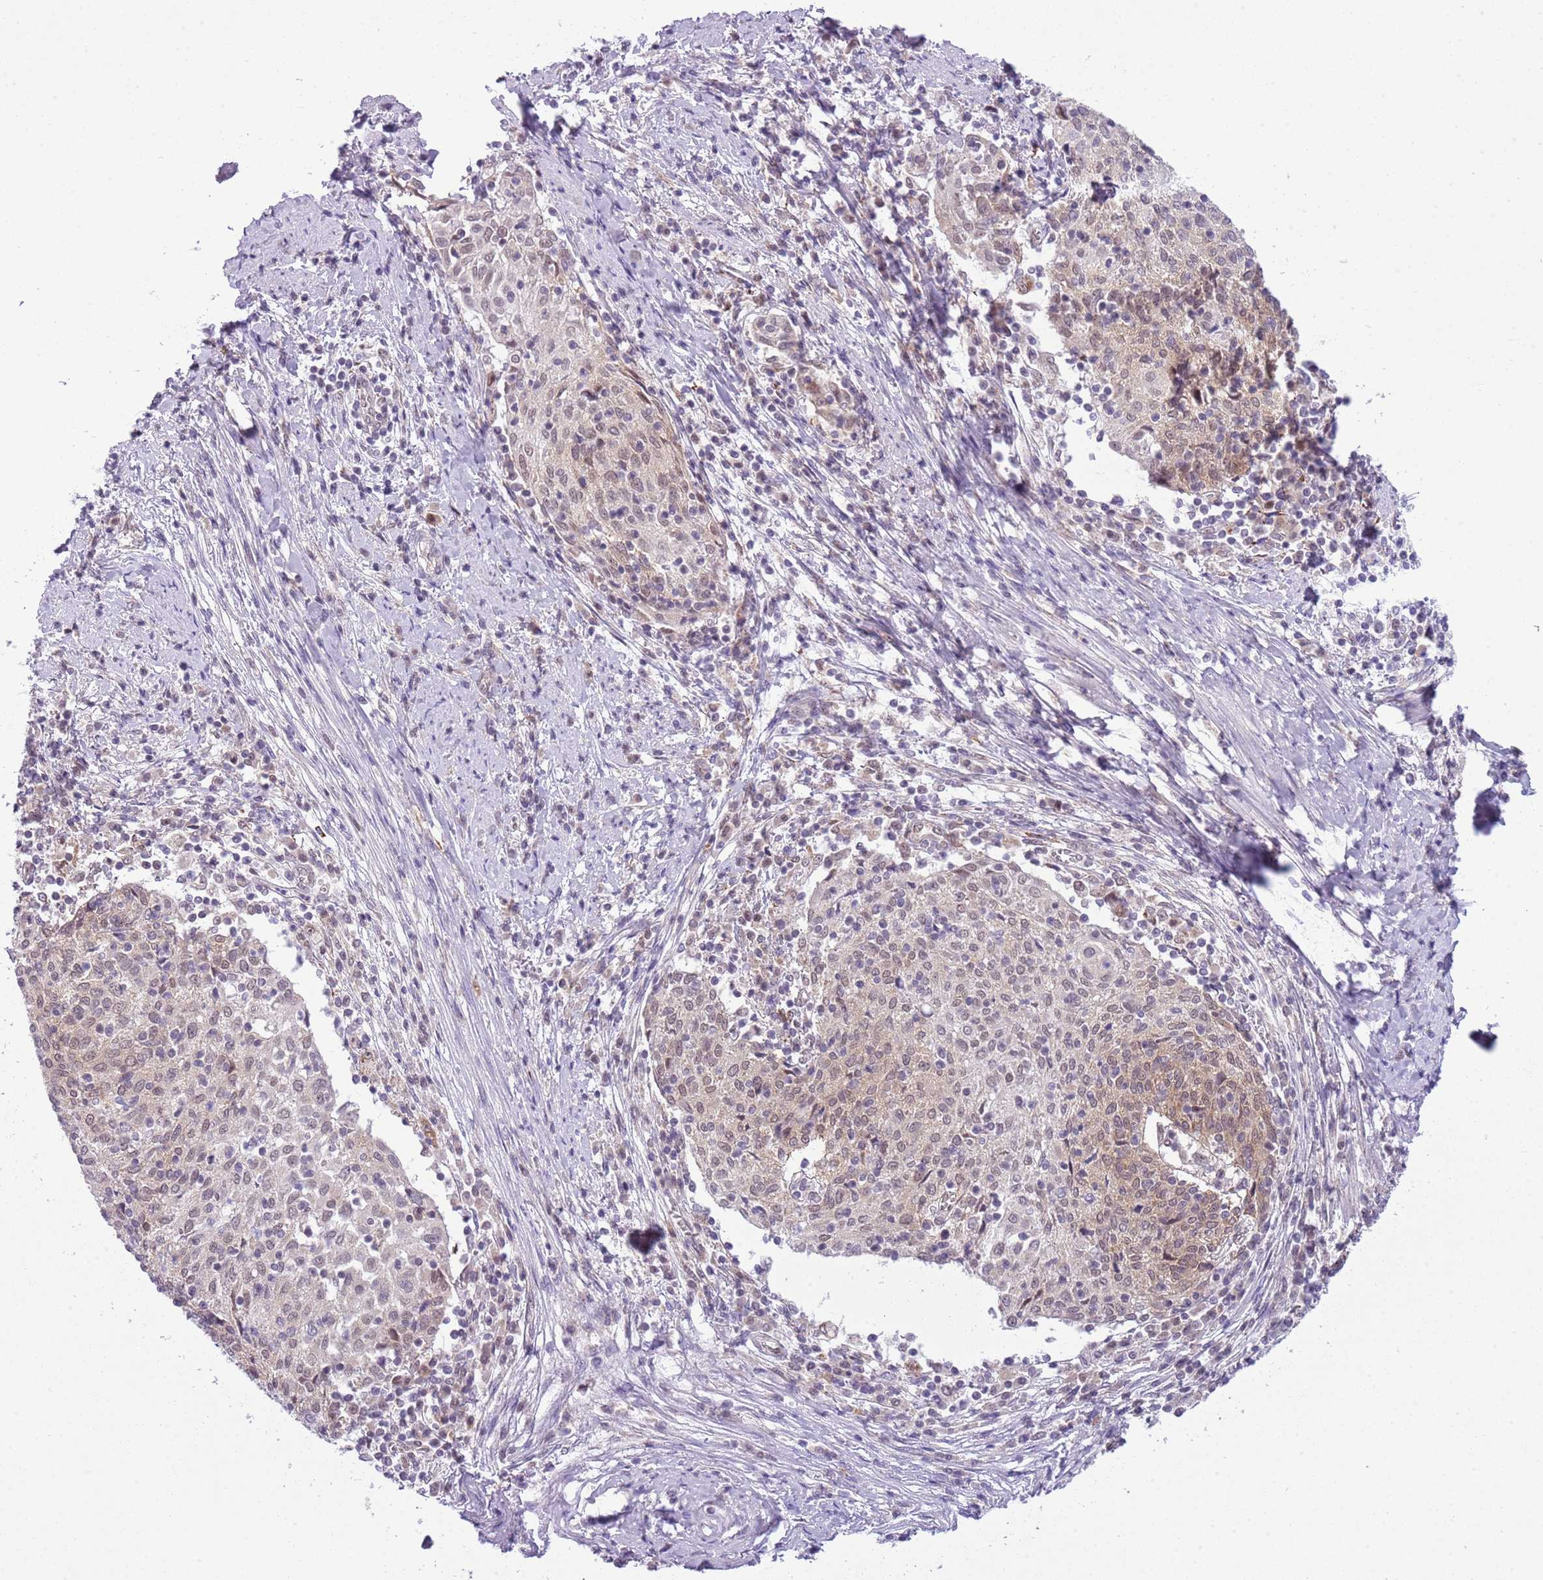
{"staining": {"intensity": "weak", "quantity": "25%-75%", "location": "cytoplasmic/membranous,nuclear"}, "tissue": "cervical cancer", "cell_type": "Tumor cells", "image_type": "cancer", "snomed": [{"axis": "morphology", "description": "Squamous cell carcinoma, NOS"}, {"axis": "topography", "description": "Cervix"}], "caption": "Immunohistochemistry histopathology image of human cervical cancer stained for a protein (brown), which exhibits low levels of weak cytoplasmic/membranous and nuclear expression in approximately 25%-75% of tumor cells.", "gene": "FAM120C", "patient": {"sex": "female", "age": 52}}